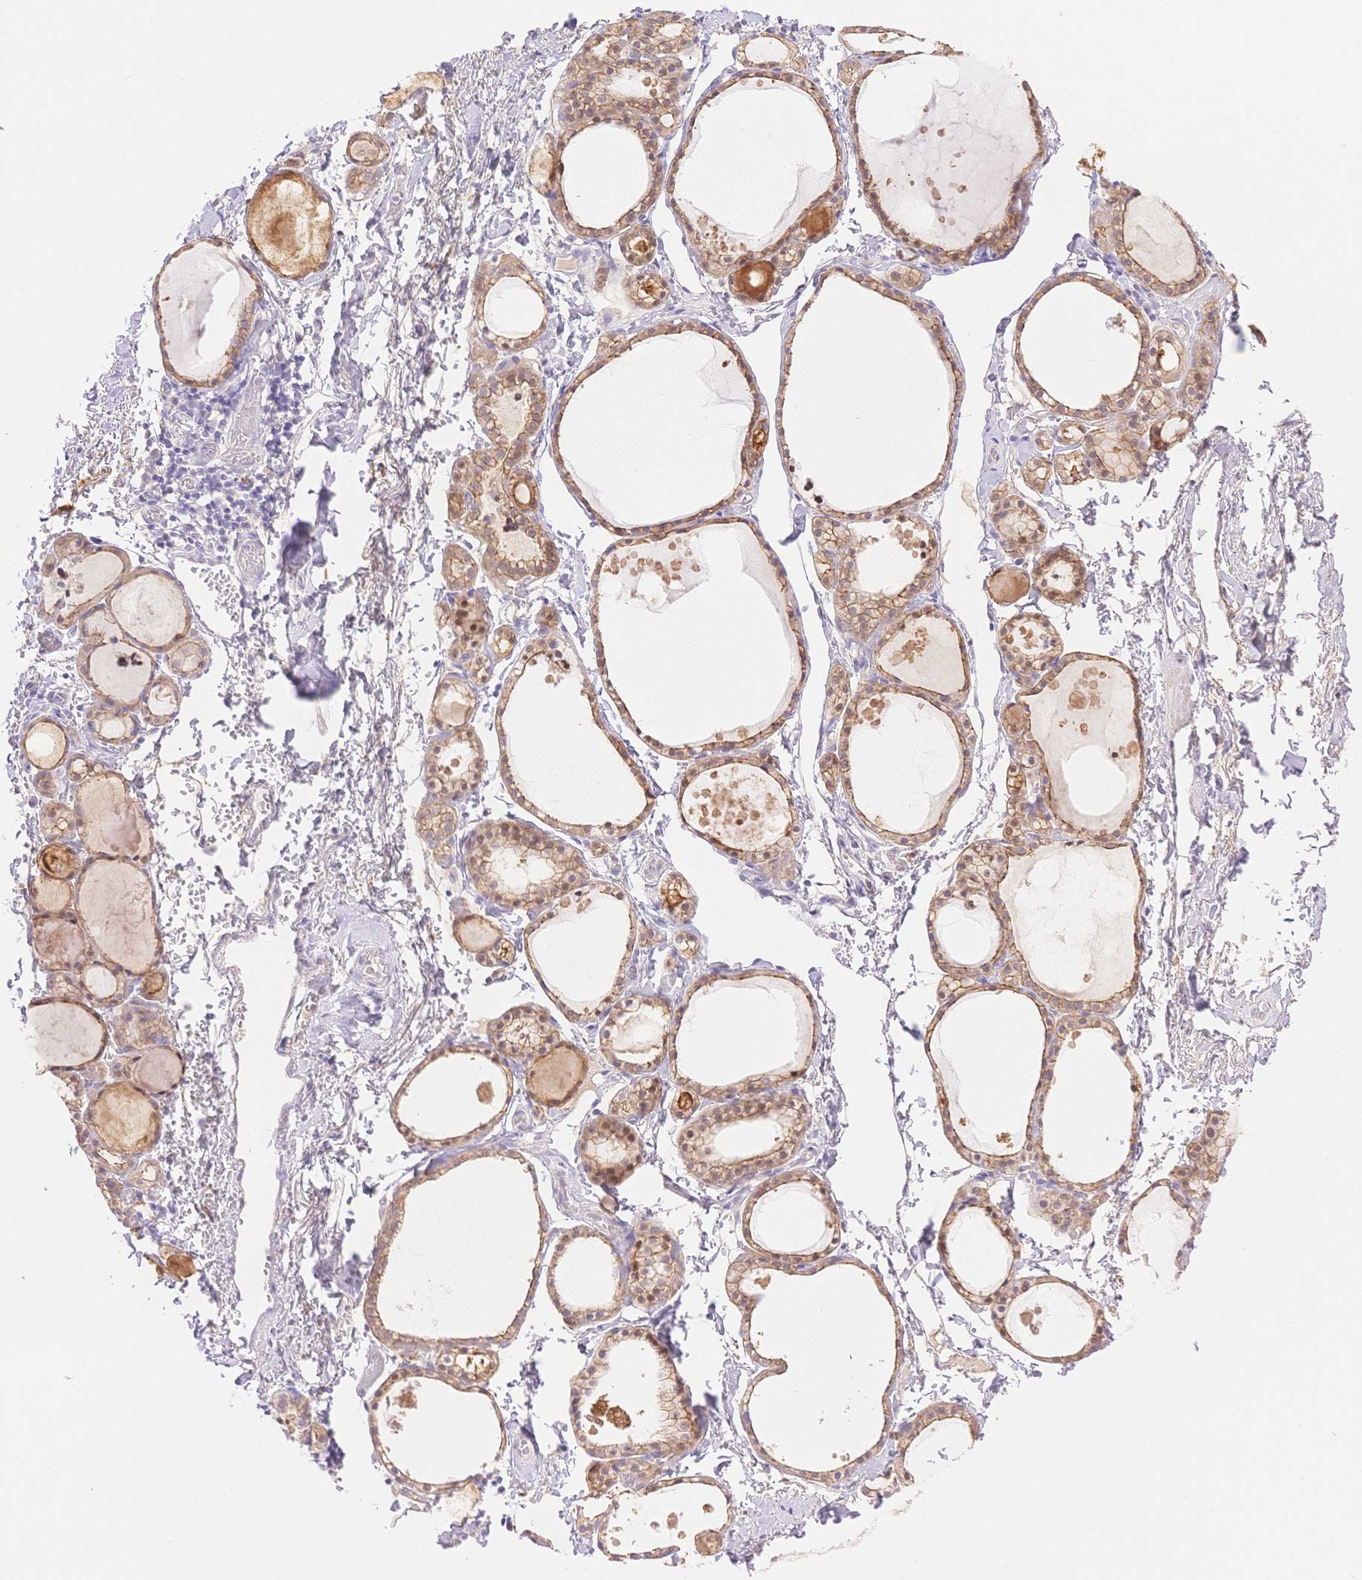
{"staining": {"intensity": "moderate", "quantity": ">75%", "location": "cytoplasmic/membranous"}, "tissue": "thyroid gland", "cell_type": "Glandular cells", "image_type": "normal", "snomed": [{"axis": "morphology", "description": "Normal tissue, NOS"}, {"axis": "topography", "description": "Thyroid gland"}], "caption": "Immunohistochemistry (IHC) histopathology image of normal thyroid gland stained for a protein (brown), which reveals medium levels of moderate cytoplasmic/membranous positivity in about >75% of glandular cells.", "gene": "WDR54", "patient": {"sex": "male", "age": 68}}